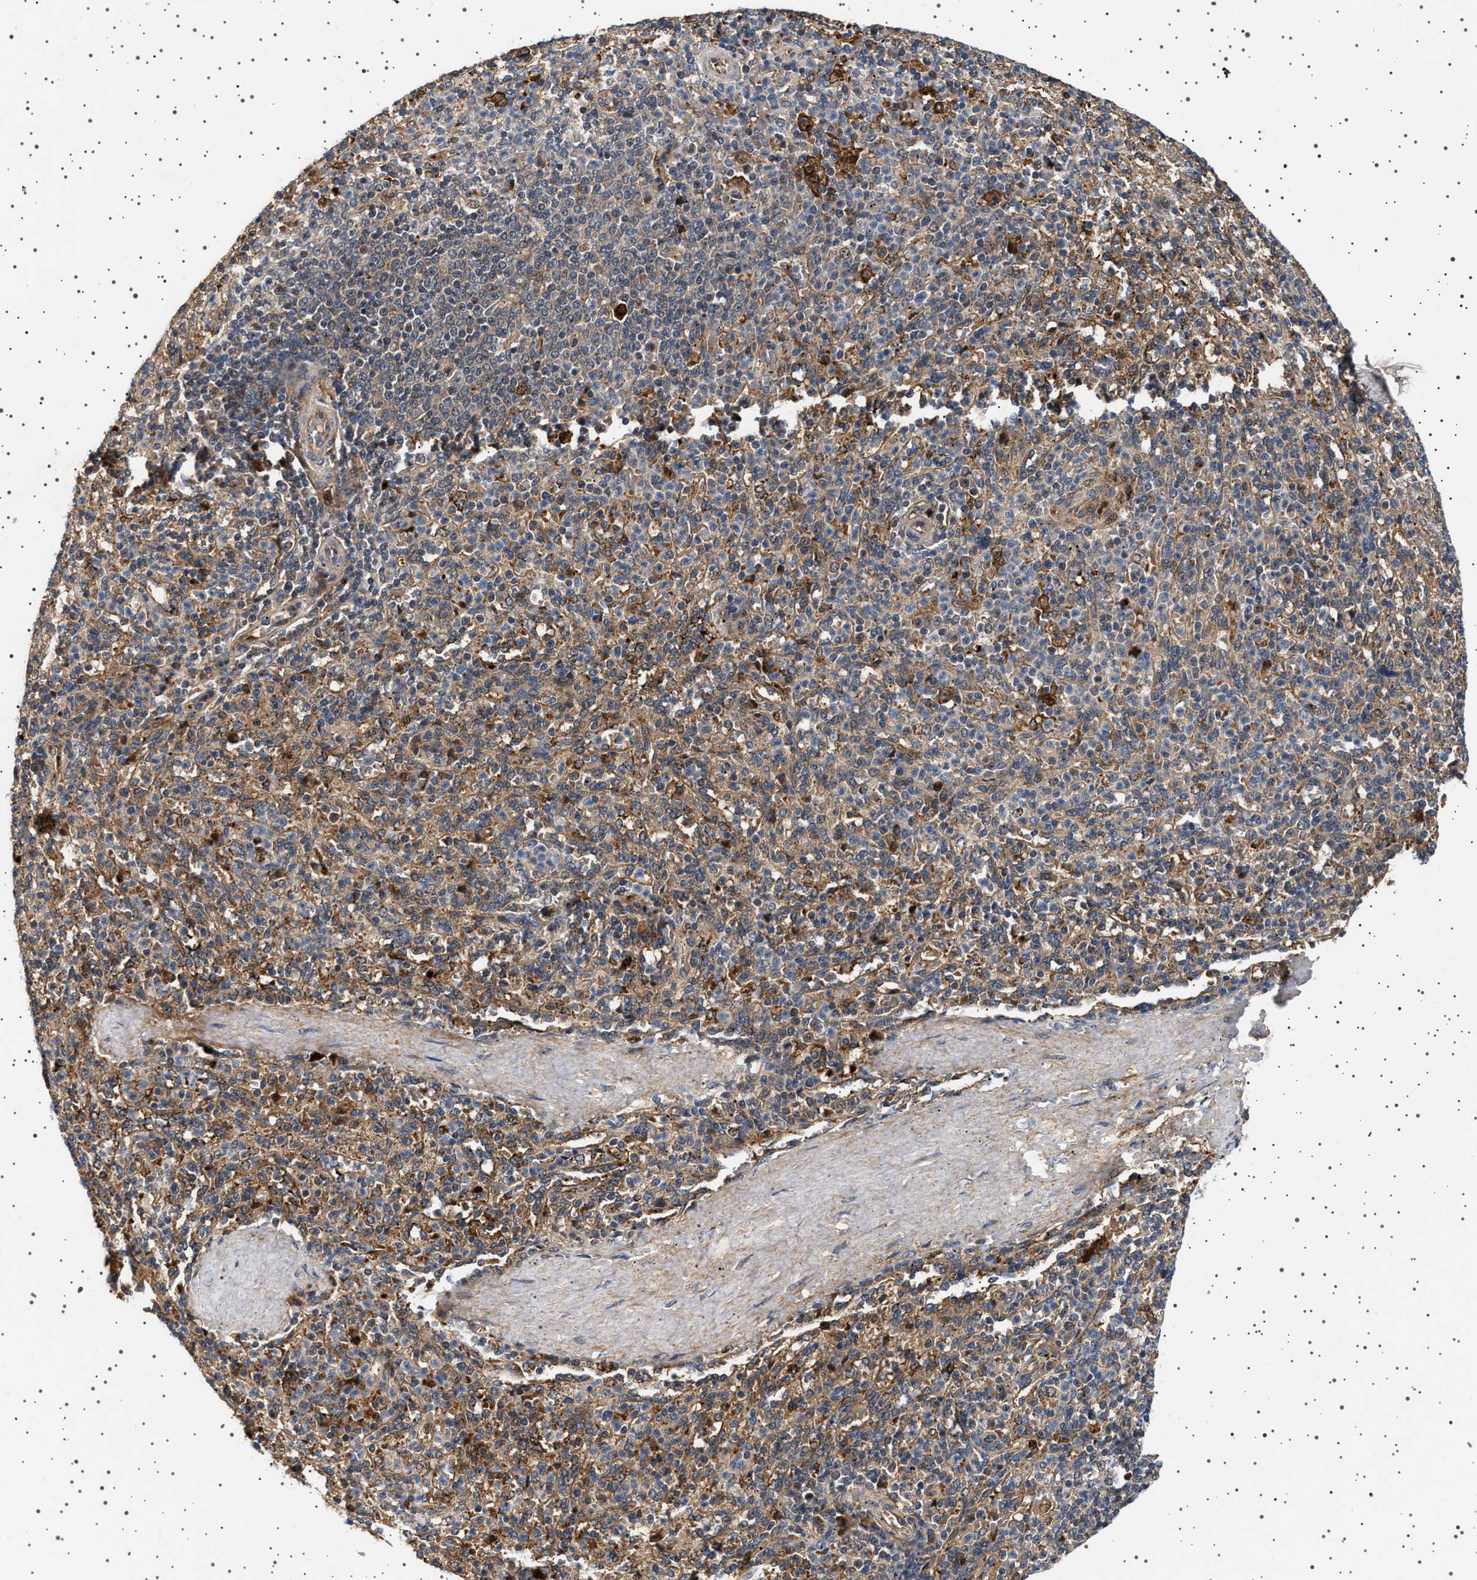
{"staining": {"intensity": "moderate", "quantity": "<25%", "location": "cytoplasmic/membranous"}, "tissue": "spleen", "cell_type": "Cells in red pulp", "image_type": "normal", "snomed": [{"axis": "morphology", "description": "Normal tissue, NOS"}, {"axis": "topography", "description": "Spleen"}], "caption": "IHC (DAB) staining of benign human spleen exhibits moderate cytoplasmic/membranous protein staining in about <25% of cells in red pulp.", "gene": "FICD", "patient": {"sex": "male", "age": 36}}